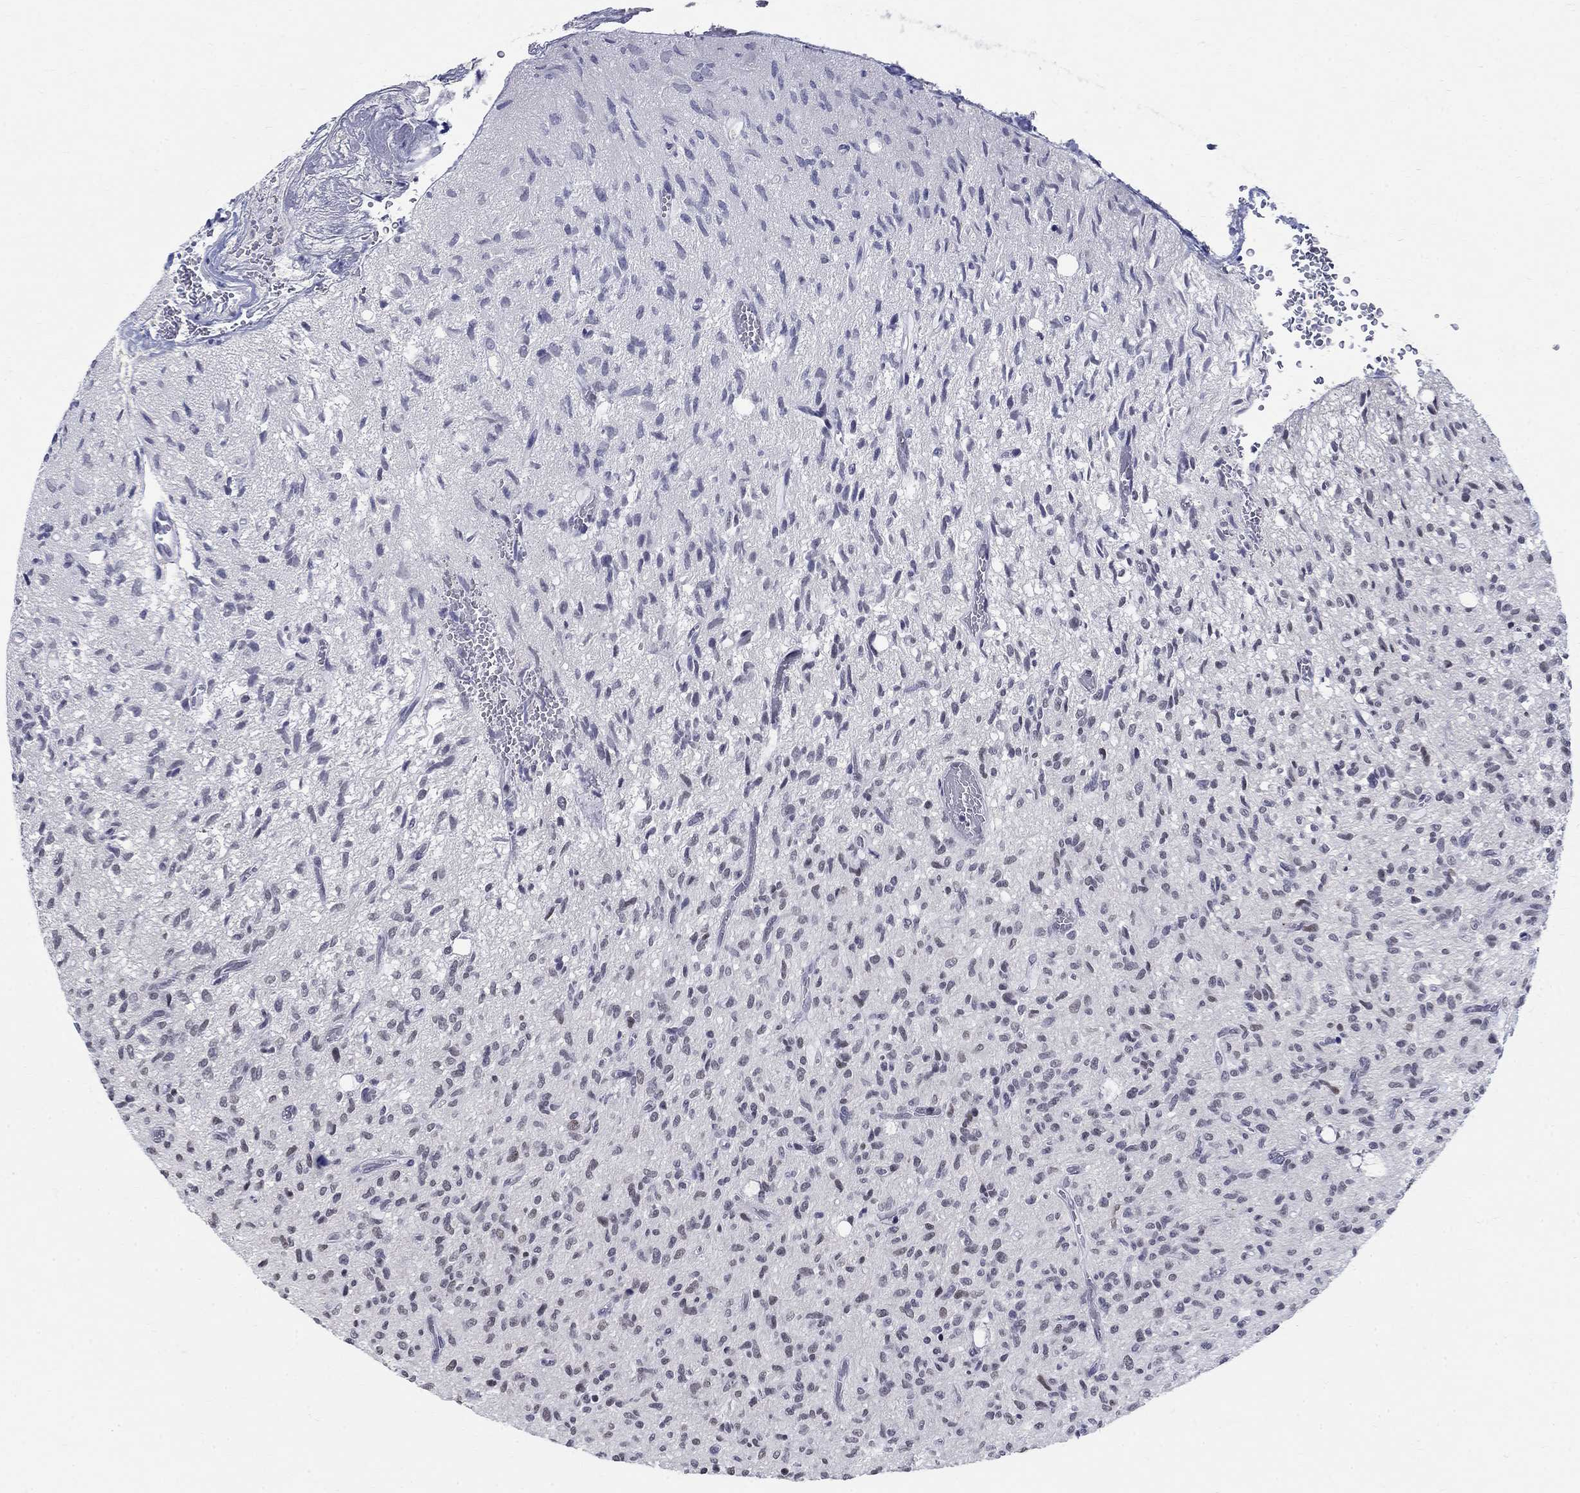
{"staining": {"intensity": "negative", "quantity": "none", "location": "none"}, "tissue": "glioma", "cell_type": "Tumor cells", "image_type": "cancer", "snomed": [{"axis": "morphology", "description": "Glioma, malignant, High grade"}, {"axis": "topography", "description": "Brain"}], "caption": "IHC of malignant glioma (high-grade) demonstrates no staining in tumor cells.", "gene": "BHLHE22", "patient": {"sex": "male", "age": 64}}